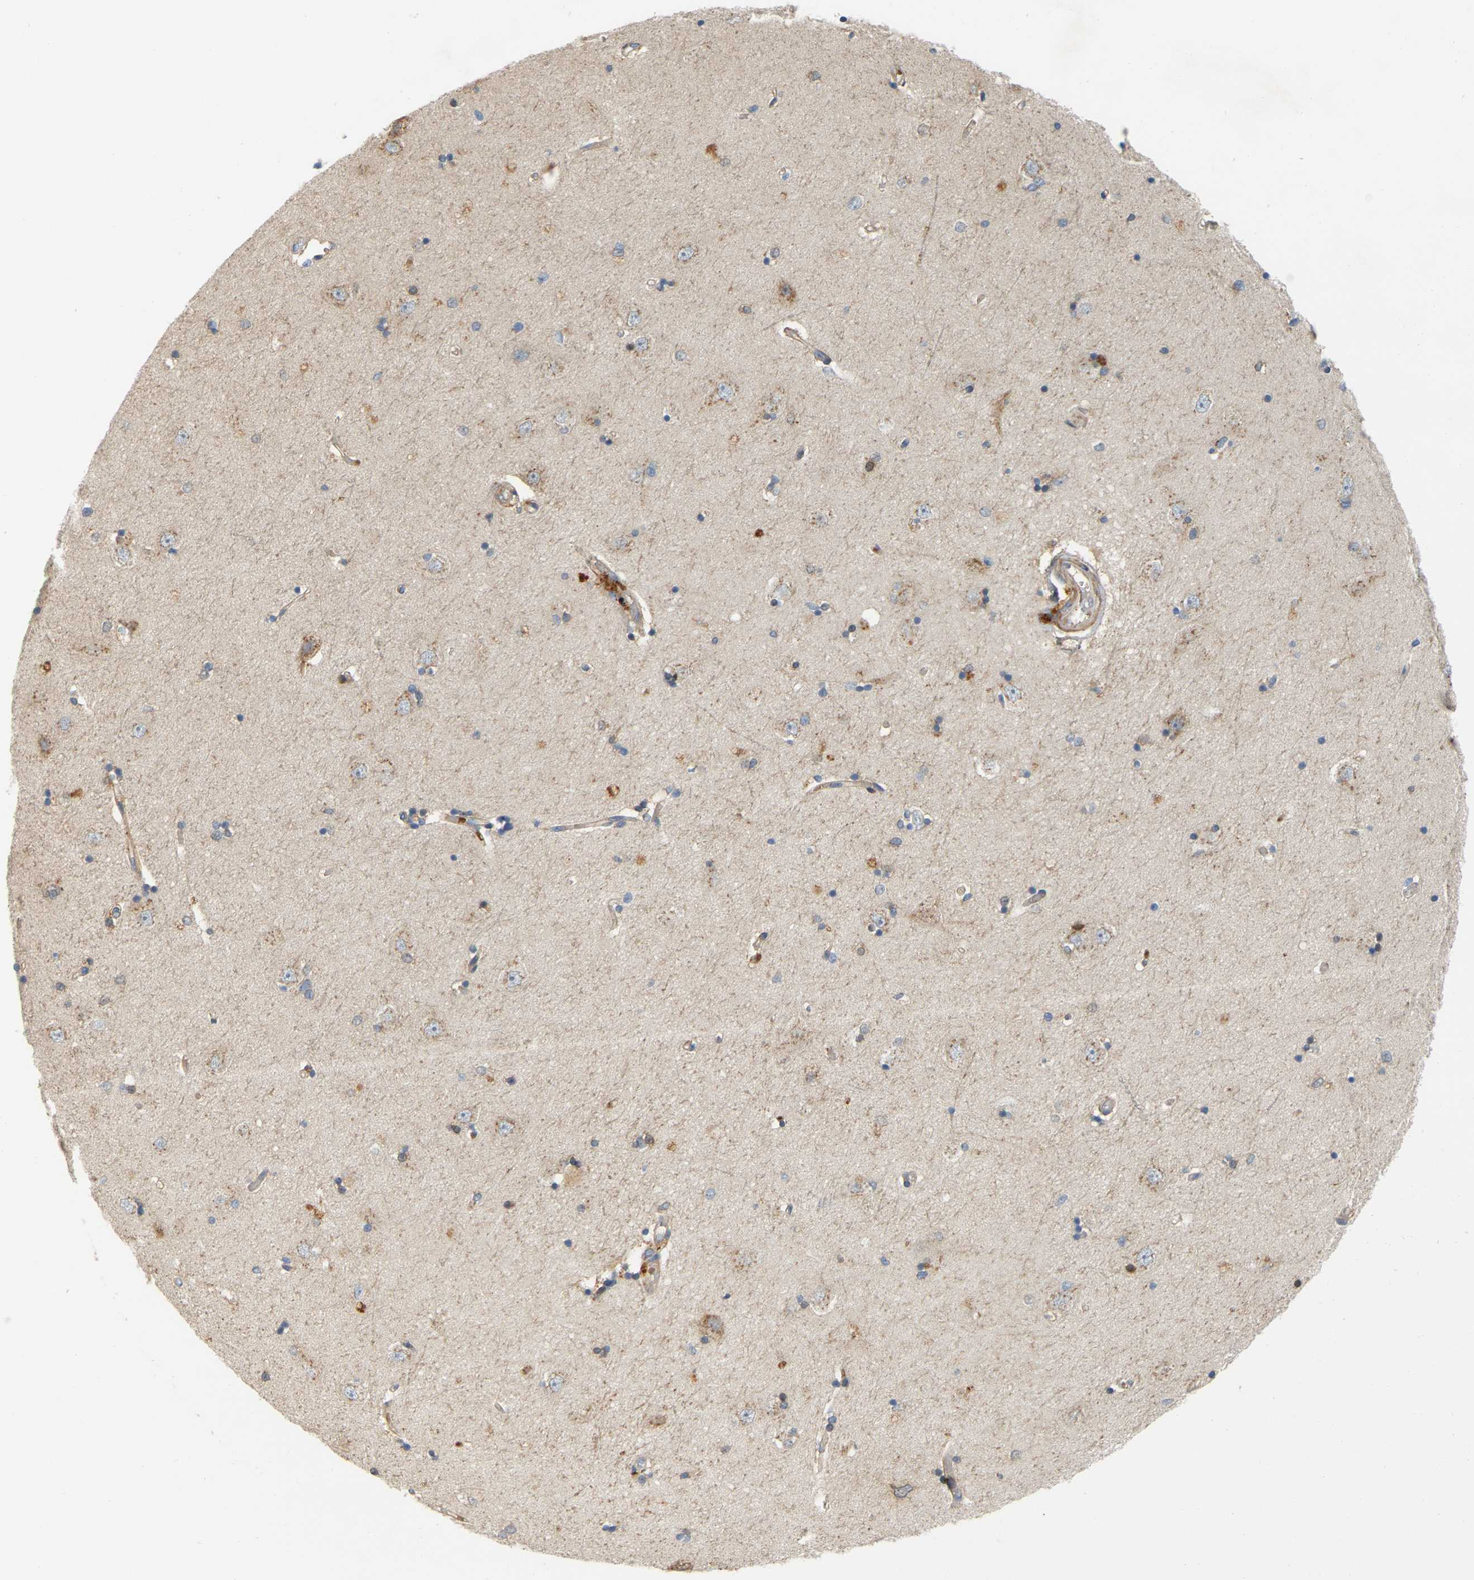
{"staining": {"intensity": "moderate", "quantity": "<25%", "location": "cytoplasmic/membranous,nuclear"}, "tissue": "hippocampus", "cell_type": "Glial cells", "image_type": "normal", "snomed": [{"axis": "morphology", "description": "Normal tissue, NOS"}, {"axis": "topography", "description": "Hippocampus"}], "caption": "Protein analysis of benign hippocampus demonstrates moderate cytoplasmic/membranous,nuclear staining in approximately <25% of glial cells. The staining is performed using DAB (3,3'-diaminobenzidine) brown chromogen to label protein expression. The nuclei are counter-stained blue using hematoxylin.", "gene": "AKAP13", "patient": {"sex": "male", "age": 45}}